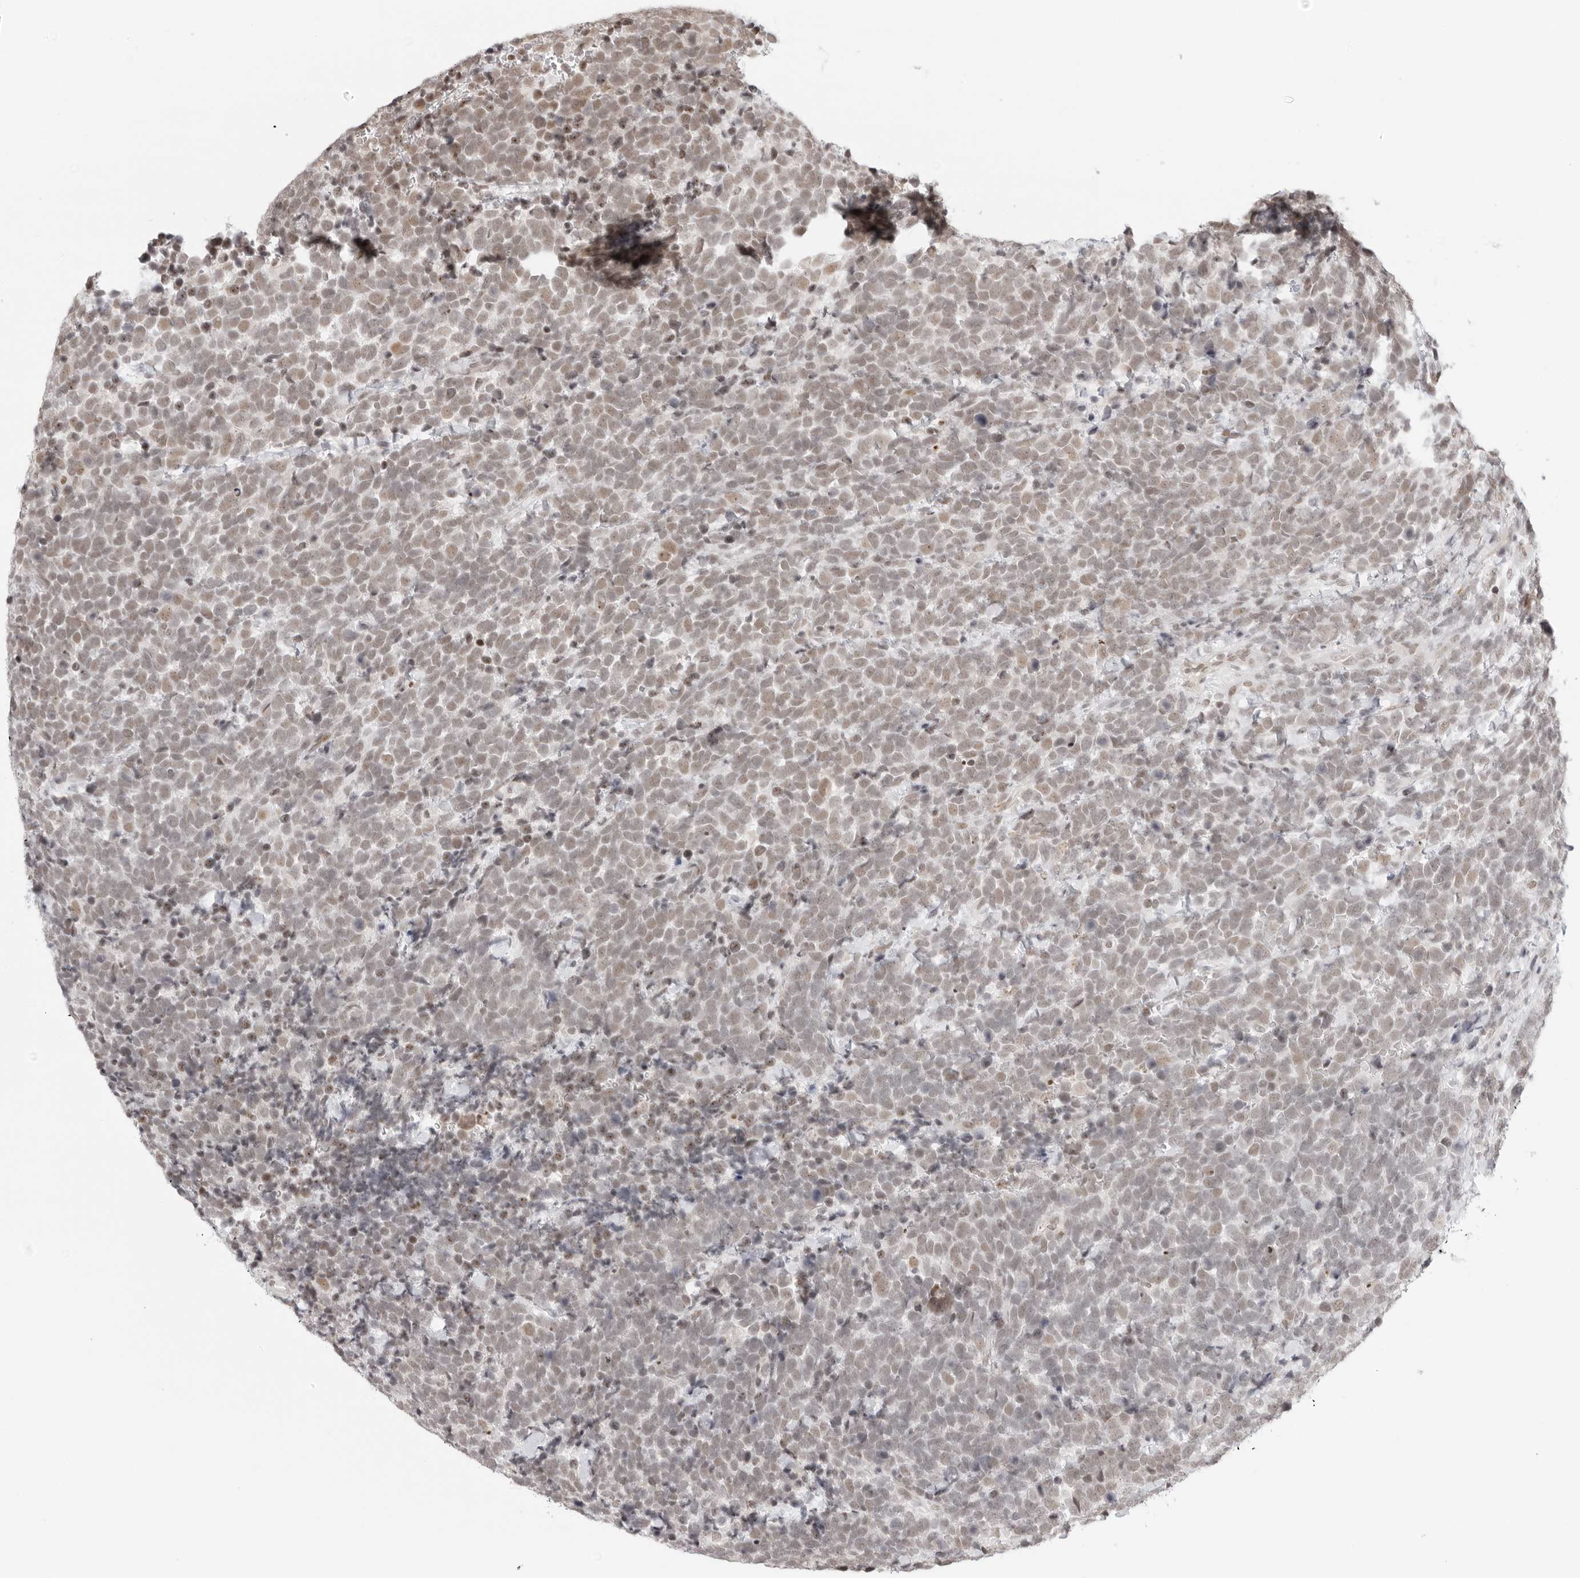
{"staining": {"intensity": "weak", "quantity": ">75%", "location": "nuclear"}, "tissue": "urothelial cancer", "cell_type": "Tumor cells", "image_type": "cancer", "snomed": [{"axis": "morphology", "description": "Urothelial carcinoma, High grade"}, {"axis": "topography", "description": "Urinary bladder"}], "caption": "High-power microscopy captured an immunohistochemistry (IHC) histopathology image of high-grade urothelial carcinoma, revealing weak nuclear positivity in approximately >75% of tumor cells.", "gene": "TCIM", "patient": {"sex": "female", "age": 82}}